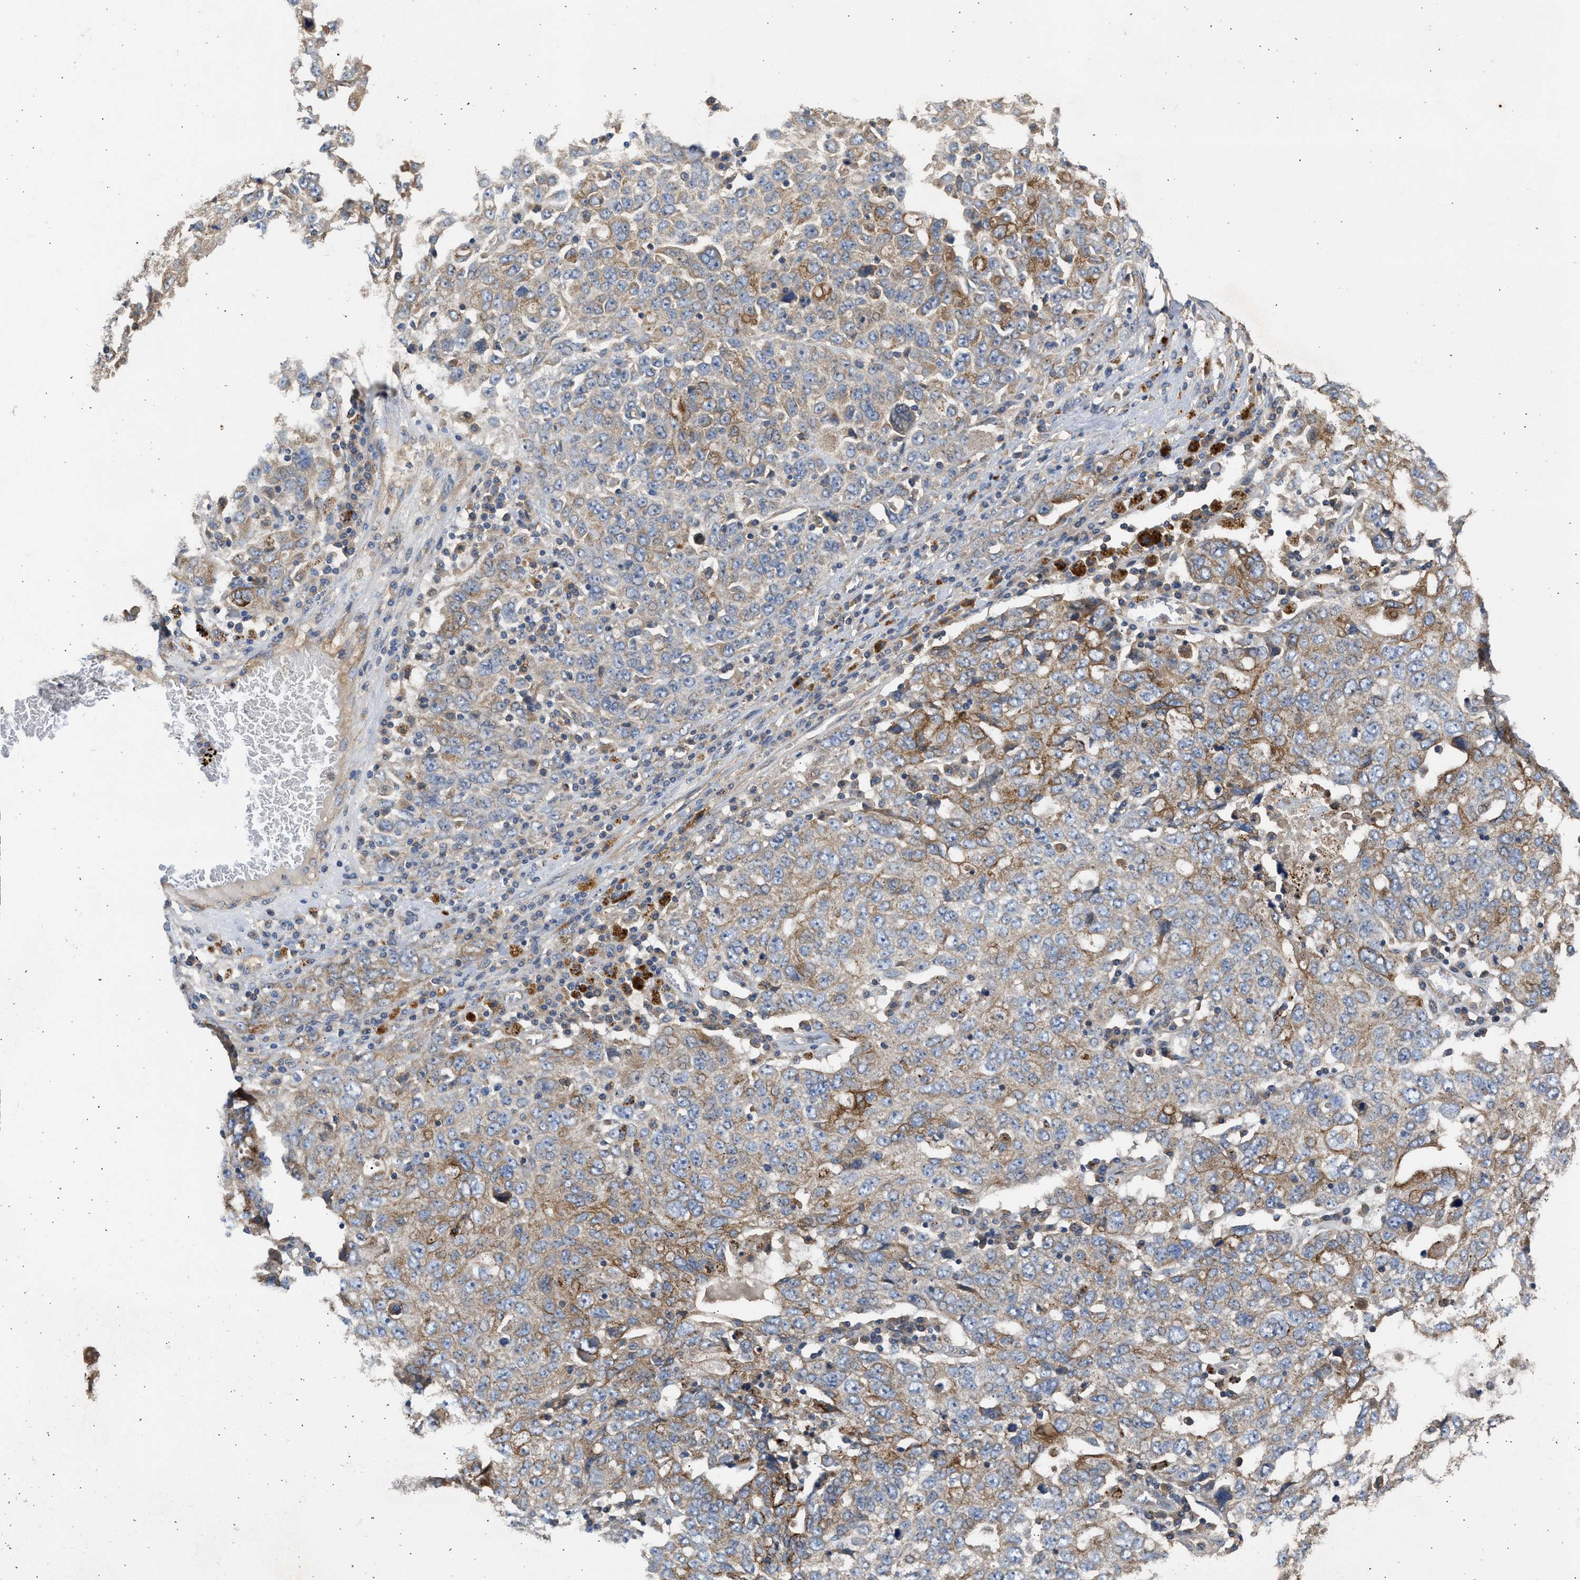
{"staining": {"intensity": "moderate", "quantity": ">75%", "location": "cytoplasmic/membranous"}, "tissue": "ovarian cancer", "cell_type": "Tumor cells", "image_type": "cancer", "snomed": [{"axis": "morphology", "description": "Carcinoma, endometroid"}, {"axis": "topography", "description": "Ovary"}], "caption": "Immunohistochemical staining of ovarian cancer (endometroid carcinoma) shows medium levels of moderate cytoplasmic/membranous protein staining in about >75% of tumor cells.", "gene": "CSRNP2", "patient": {"sex": "female", "age": 62}}